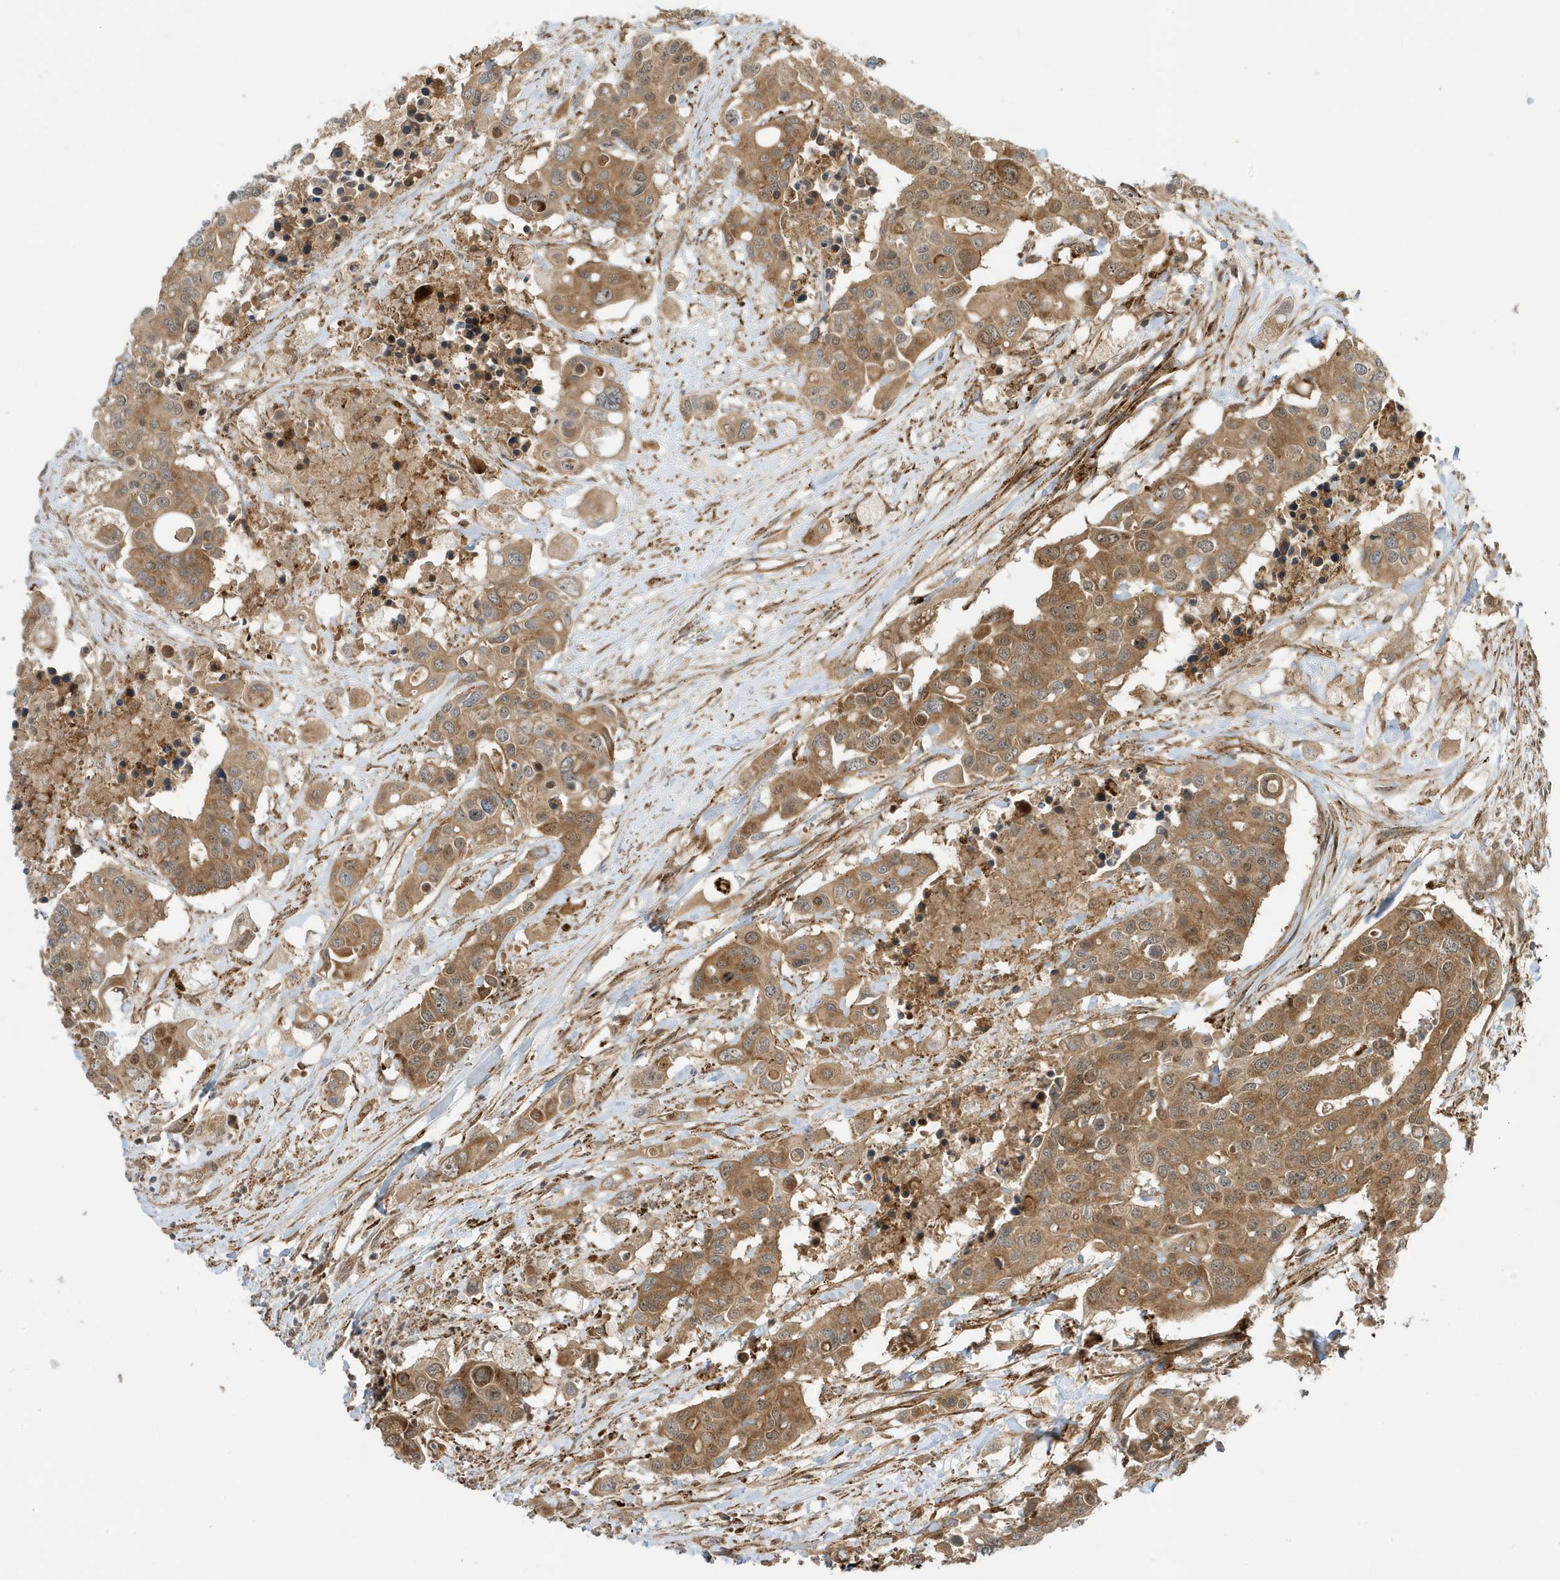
{"staining": {"intensity": "moderate", "quantity": ">75%", "location": "cytoplasmic/membranous,nuclear"}, "tissue": "colorectal cancer", "cell_type": "Tumor cells", "image_type": "cancer", "snomed": [{"axis": "morphology", "description": "Adenocarcinoma, NOS"}, {"axis": "topography", "description": "Colon"}], "caption": "Colorectal cancer (adenocarcinoma) stained for a protein (brown) reveals moderate cytoplasmic/membranous and nuclear positive expression in about >75% of tumor cells.", "gene": "DHX36", "patient": {"sex": "male", "age": 77}}